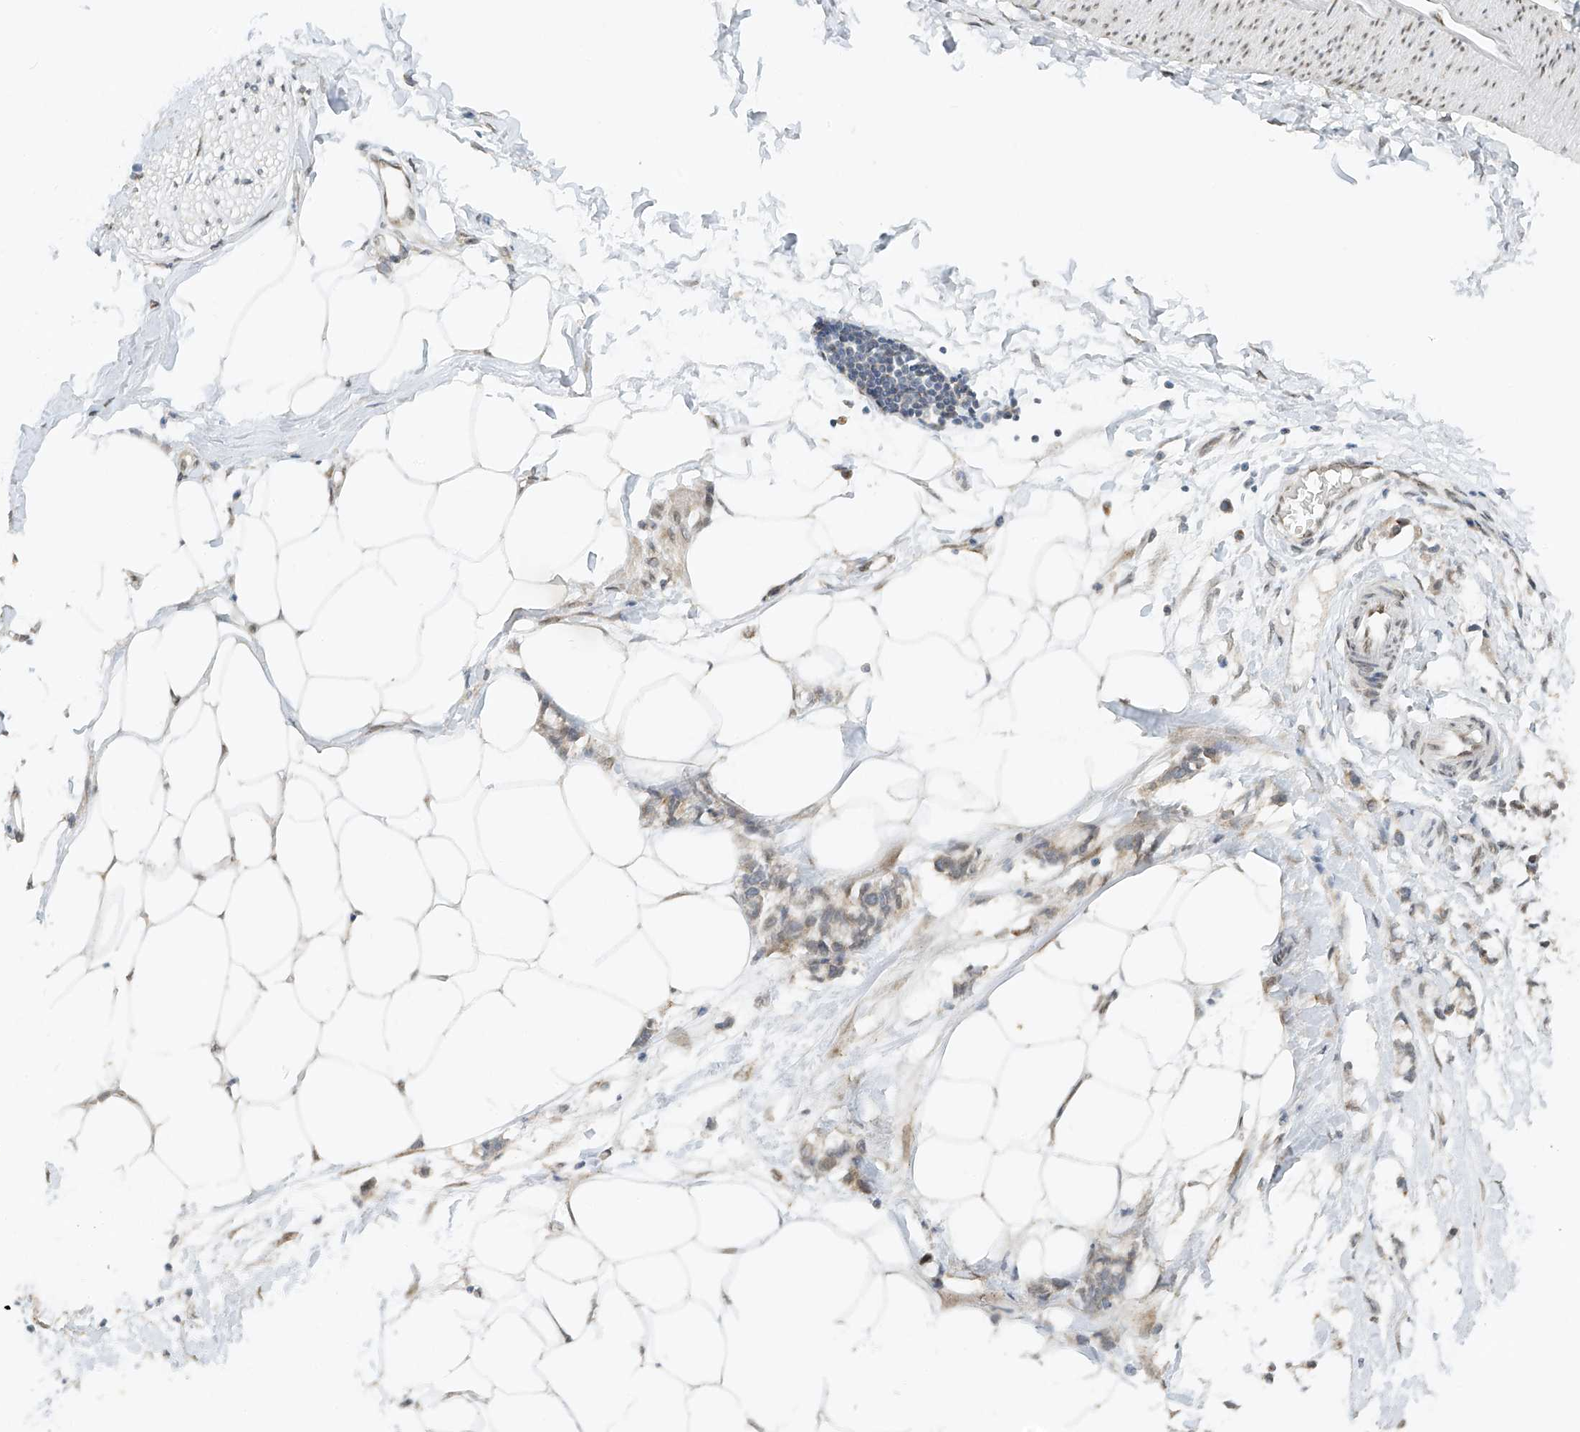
{"staining": {"intensity": "negative", "quantity": "none", "location": "none"}, "tissue": "adipose tissue", "cell_type": "Adipocytes", "image_type": "normal", "snomed": [{"axis": "morphology", "description": "Normal tissue, NOS"}, {"axis": "morphology", "description": "Adenocarcinoma, NOS"}, {"axis": "topography", "description": "Colon"}, {"axis": "topography", "description": "Peripheral nerve tissue"}], "caption": "Immunohistochemistry of unremarkable human adipose tissue reveals no expression in adipocytes. The staining was performed using DAB (3,3'-diaminobenzidine) to visualize the protein expression in brown, while the nuclei were stained in blue with hematoxylin (Magnification: 20x).", "gene": "STARD9", "patient": {"sex": "male", "age": 14}}